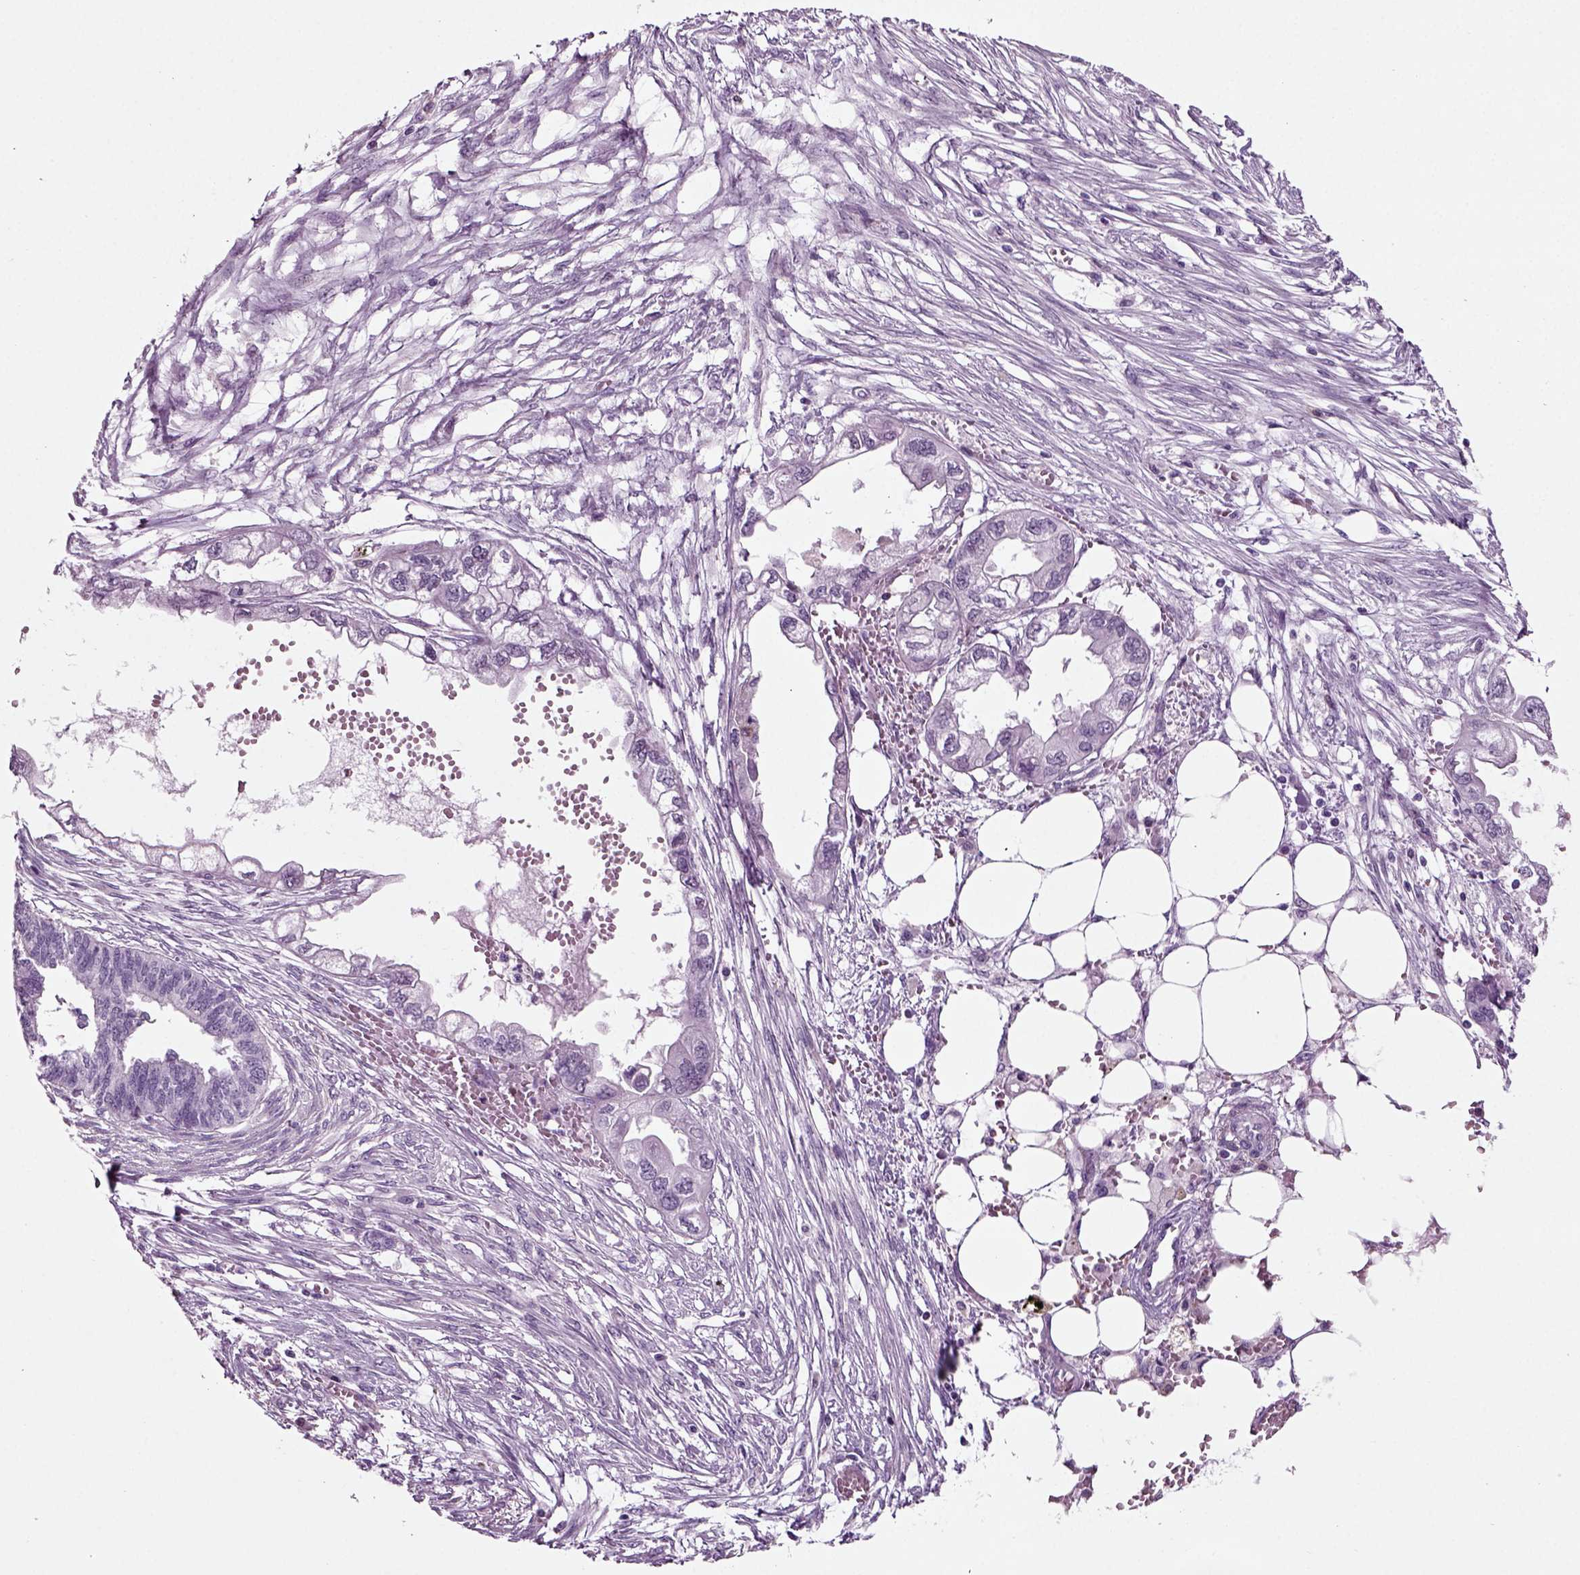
{"staining": {"intensity": "negative", "quantity": "none", "location": "none"}, "tissue": "endometrial cancer", "cell_type": "Tumor cells", "image_type": "cancer", "snomed": [{"axis": "morphology", "description": "Adenocarcinoma, NOS"}, {"axis": "morphology", "description": "Adenocarcinoma, metastatic, NOS"}, {"axis": "topography", "description": "Adipose tissue"}, {"axis": "topography", "description": "Endometrium"}], "caption": "A high-resolution micrograph shows IHC staining of endometrial cancer, which exhibits no significant positivity in tumor cells.", "gene": "ARID3A", "patient": {"sex": "female", "age": 67}}